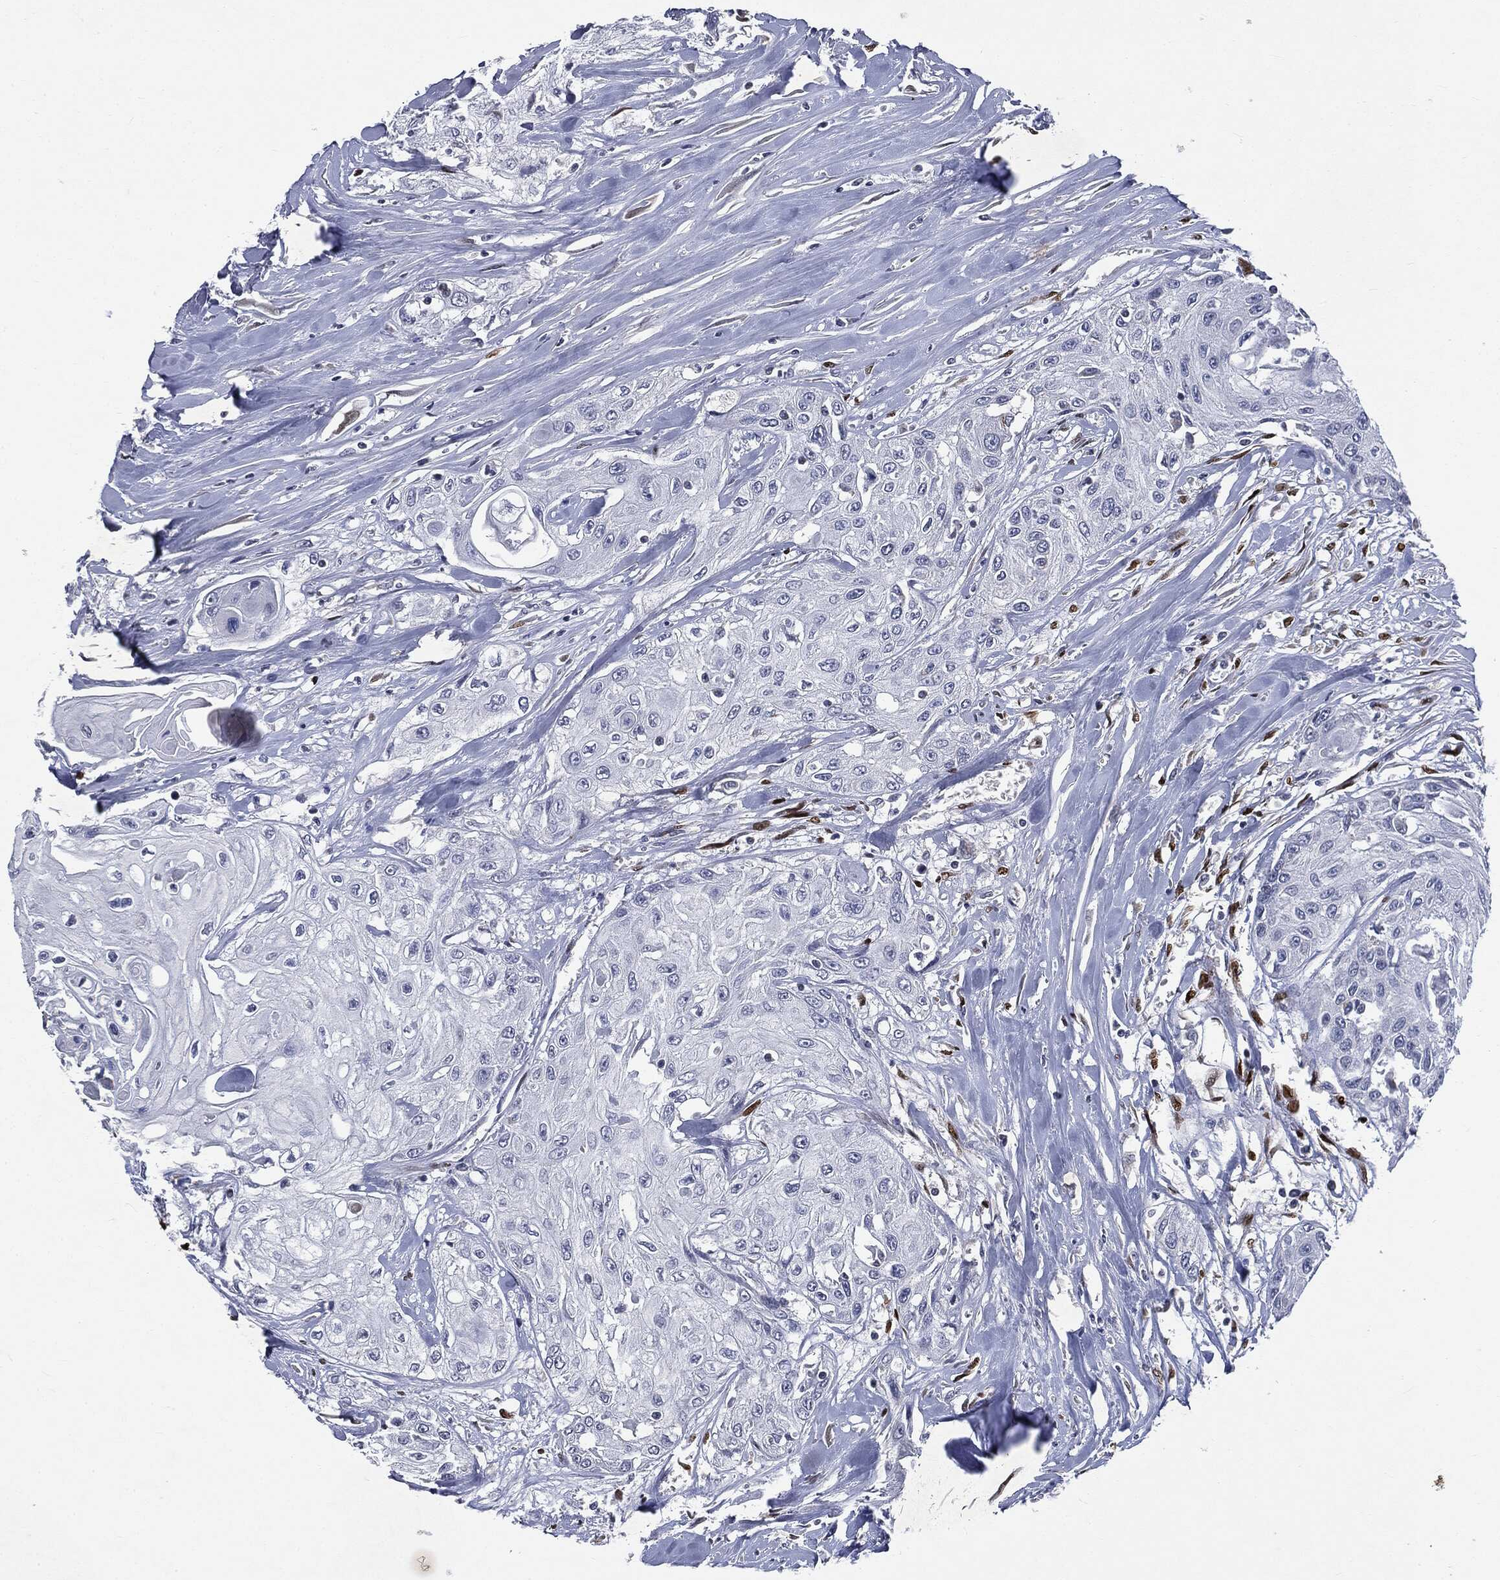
{"staining": {"intensity": "negative", "quantity": "none", "location": "none"}, "tissue": "head and neck cancer", "cell_type": "Tumor cells", "image_type": "cancer", "snomed": [{"axis": "morphology", "description": "Normal tissue, NOS"}, {"axis": "morphology", "description": "Squamous cell carcinoma, NOS"}, {"axis": "topography", "description": "Oral tissue"}, {"axis": "topography", "description": "Peripheral nerve tissue"}, {"axis": "topography", "description": "Head-Neck"}], "caption": "The photomicrograph demonstrates no significant staining in tumor cells of head and neck squamous cell carcinoma.", "gene": "CASD1", "patient": {"sex": "female", "age": 59}}